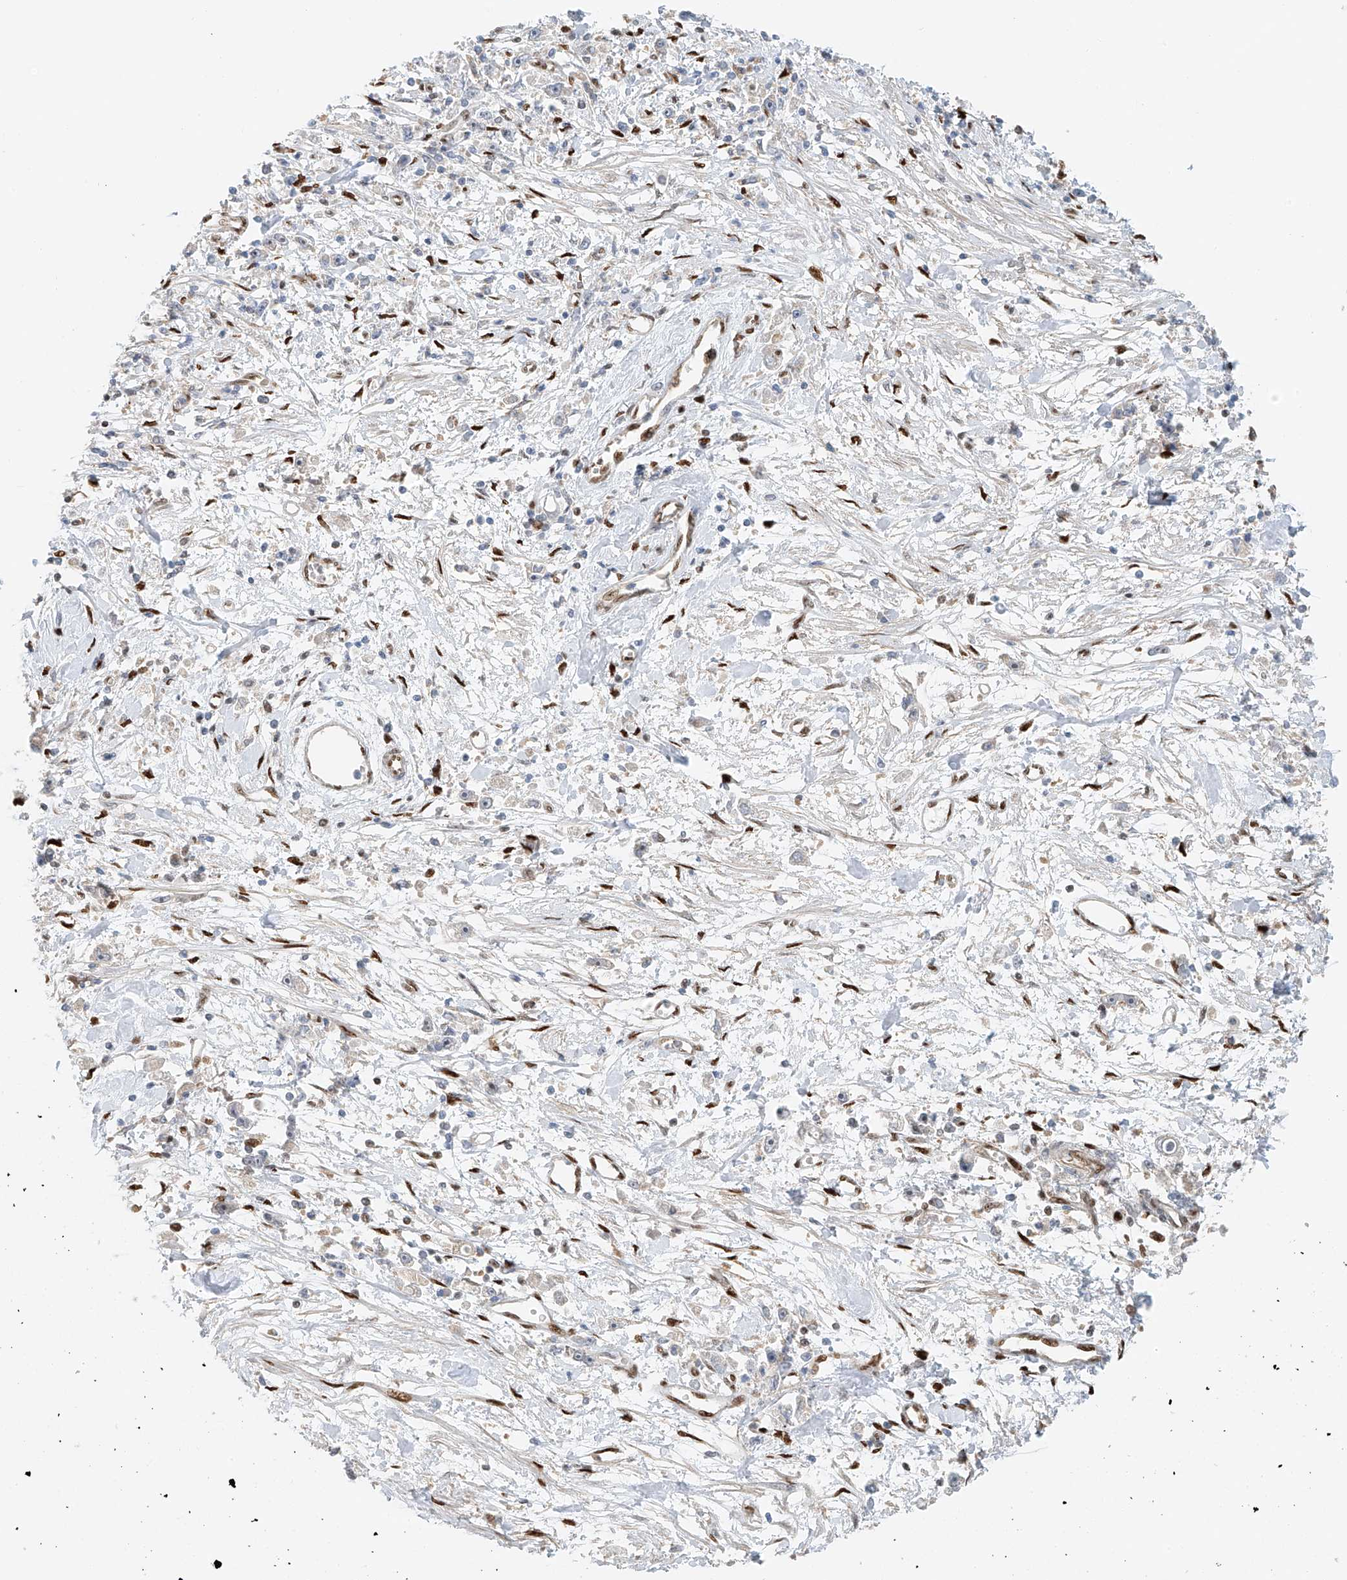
{"staining": {"intensity": "negative", "quantity": "none", "location": "none"}, "tissue": "stomach cancer", "cell_type": "Tumor cells", "image_type": "cancer", "snomed": [{"axis": "morphology", "description": "Adenocarcinoma, NOS"}, {"axis": "topography", "description": "Stomach"}], "caption": "An image of adenocarcinoma (stomach) stained for a protein reveals no brown staining in tumor cells.", "gene": "ZNF514", "patient": {"sex": "female", "age": 59}}